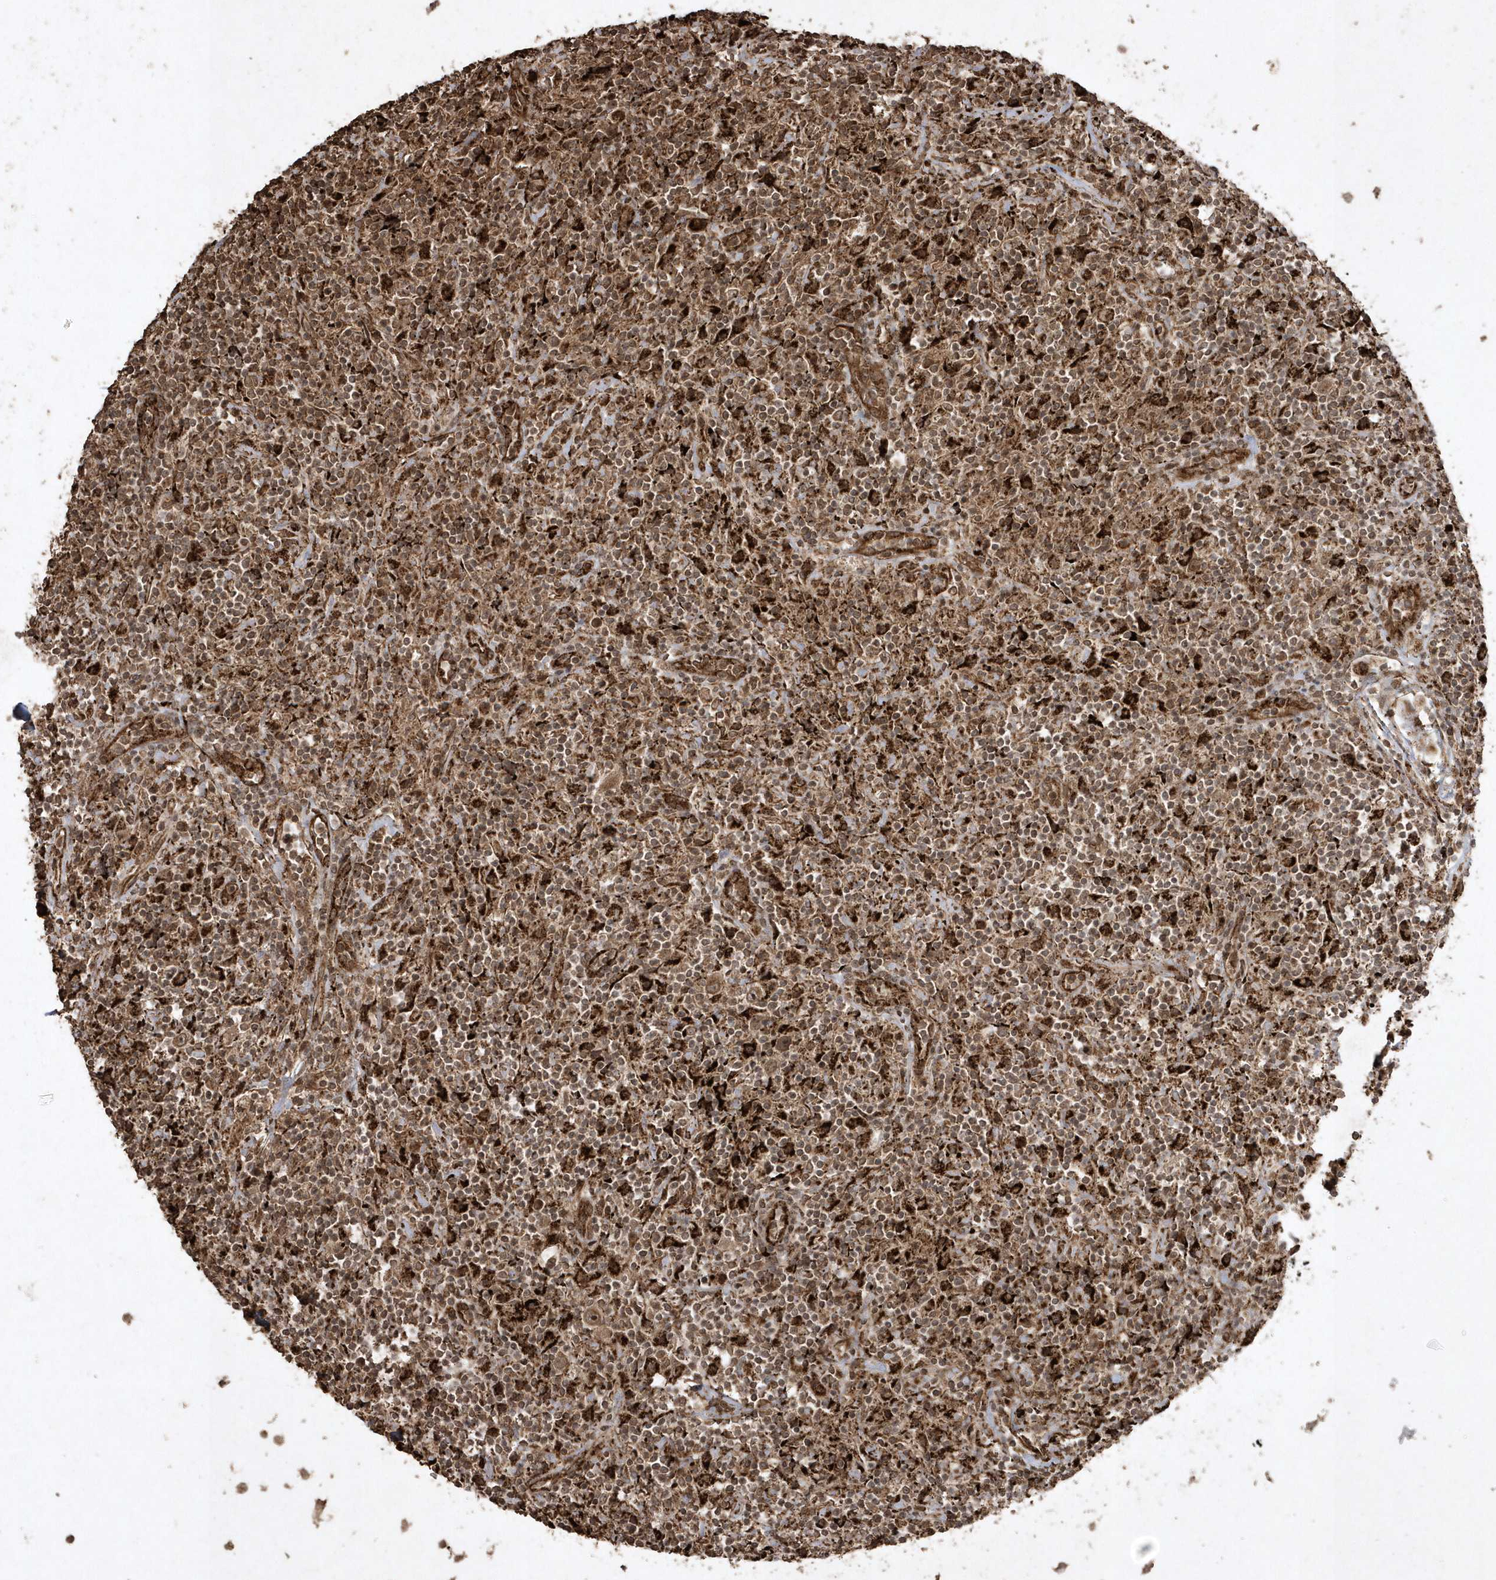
{"staining": {"intensity": "moderate", "quantity": ">75%", "location": "cytoplasmic/membranous,nuclear"}, "tissue": "lymphoma", "cell_type": "Tumor cells", "image_type": "cancer", "snomed": [{"axis": "morphology", "description": "Hodgkin's disease, NOS"}, {"axis": "topography", "description": "Lymph node"}], "caption": "Protein expression analysis of Hodgkin's disease reveals moderate cytoplasmic/membranous and nuclear expression in about >75% of tumor cells.", "gene": "AVPI1", "patient": {"sex": "male", "age": 70}}